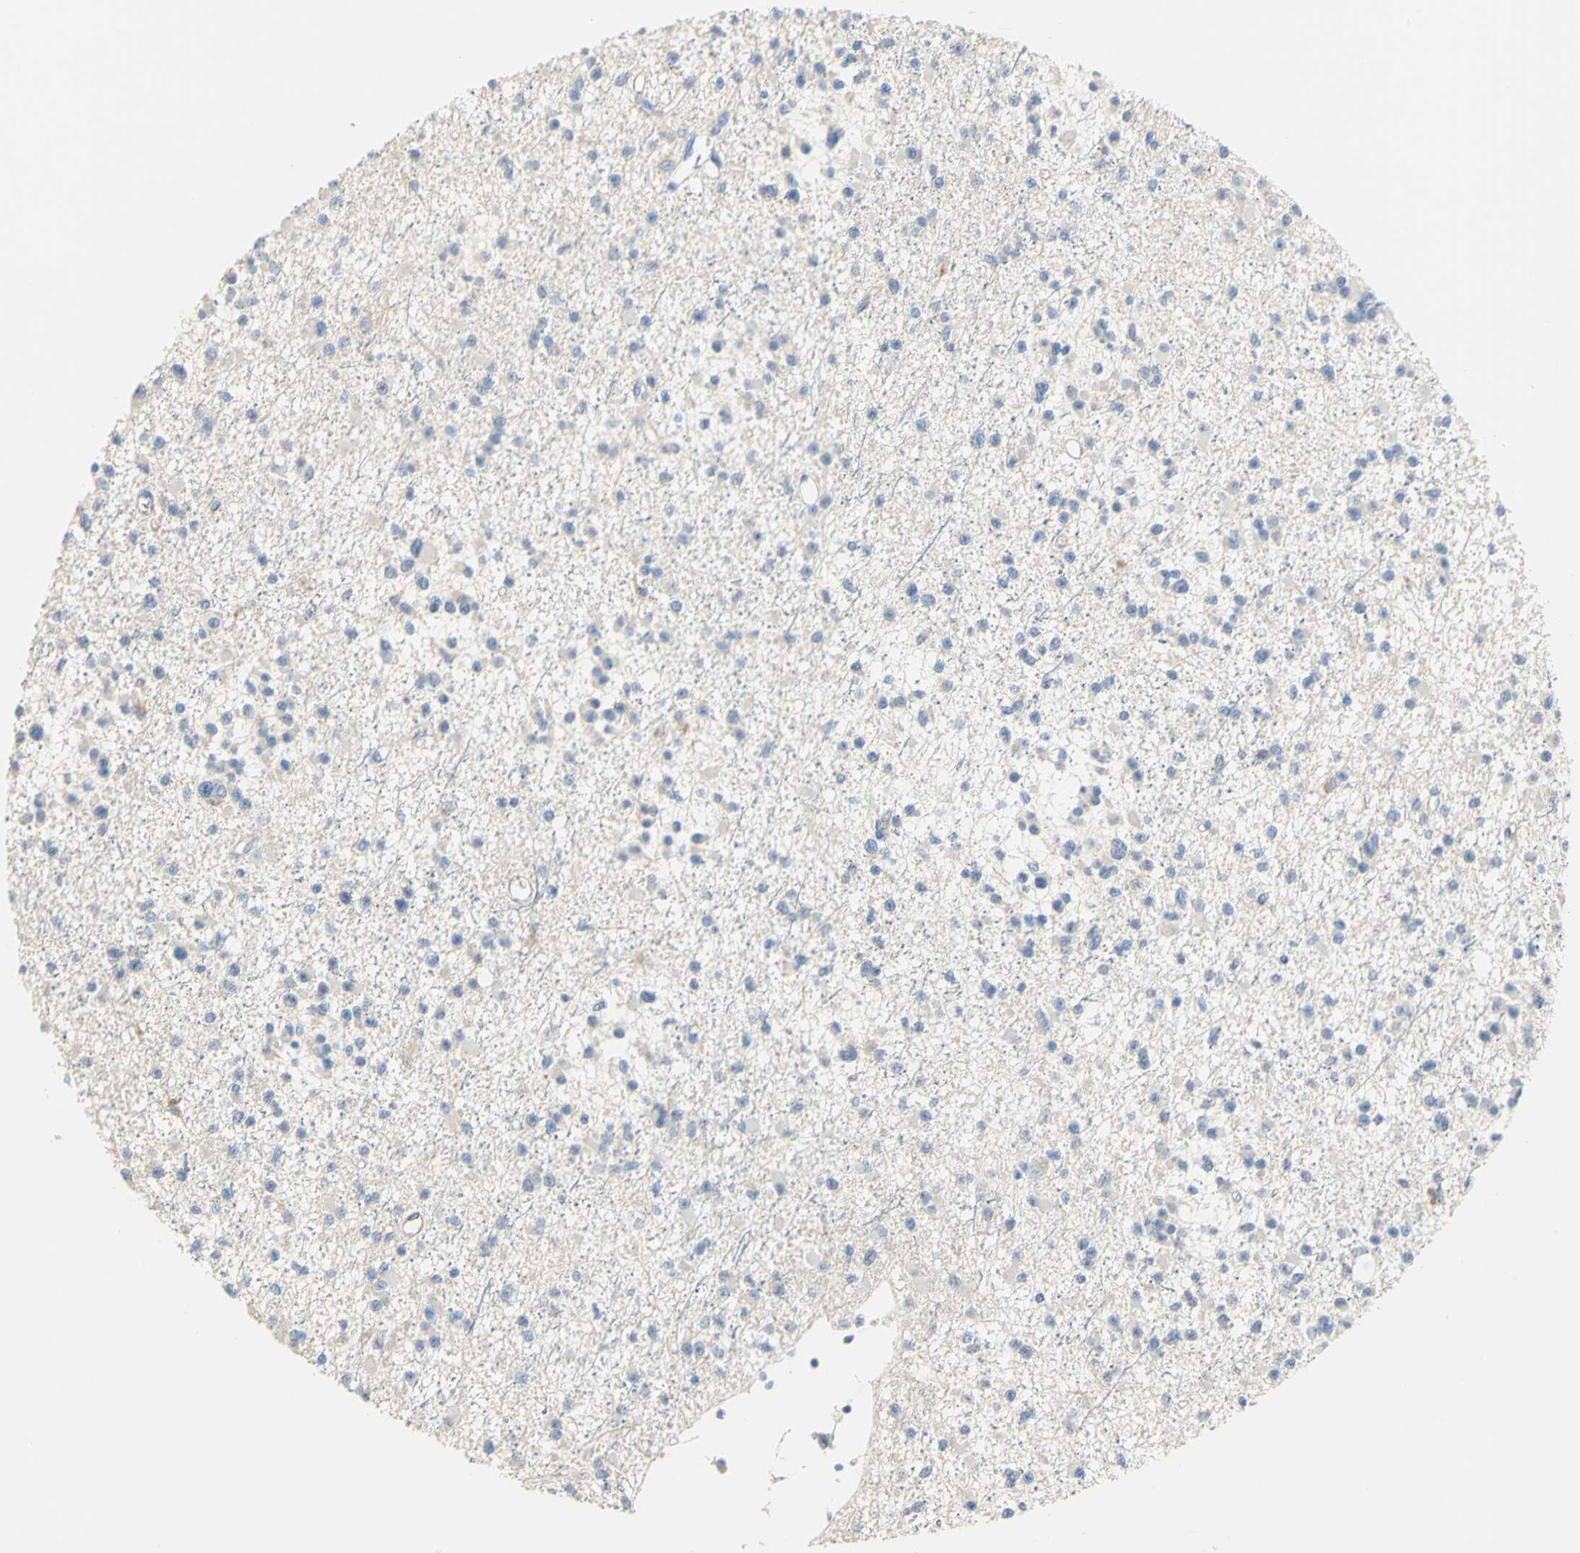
{"staining": {"intensity": "weak", "quantity": "25%-75%", "location": "cytoplasmic/membranous"}, "tissue": "glioma", "cell_type": "Tumor cells", "image_type": "cancer", "snomed": [{"axis": "morphology", "description": "Glioma, malignant, Low grade"}, {"axis": "topography", "description": "Brain"}], "caption": "A low amount of weak cytoplasmic/membranous positivity is seen in about 25%-75% of tumor cells in malignant low-grade glioma tissue.", "gene": "GYG2", "patient": {"sex": "female", "age": 22}}